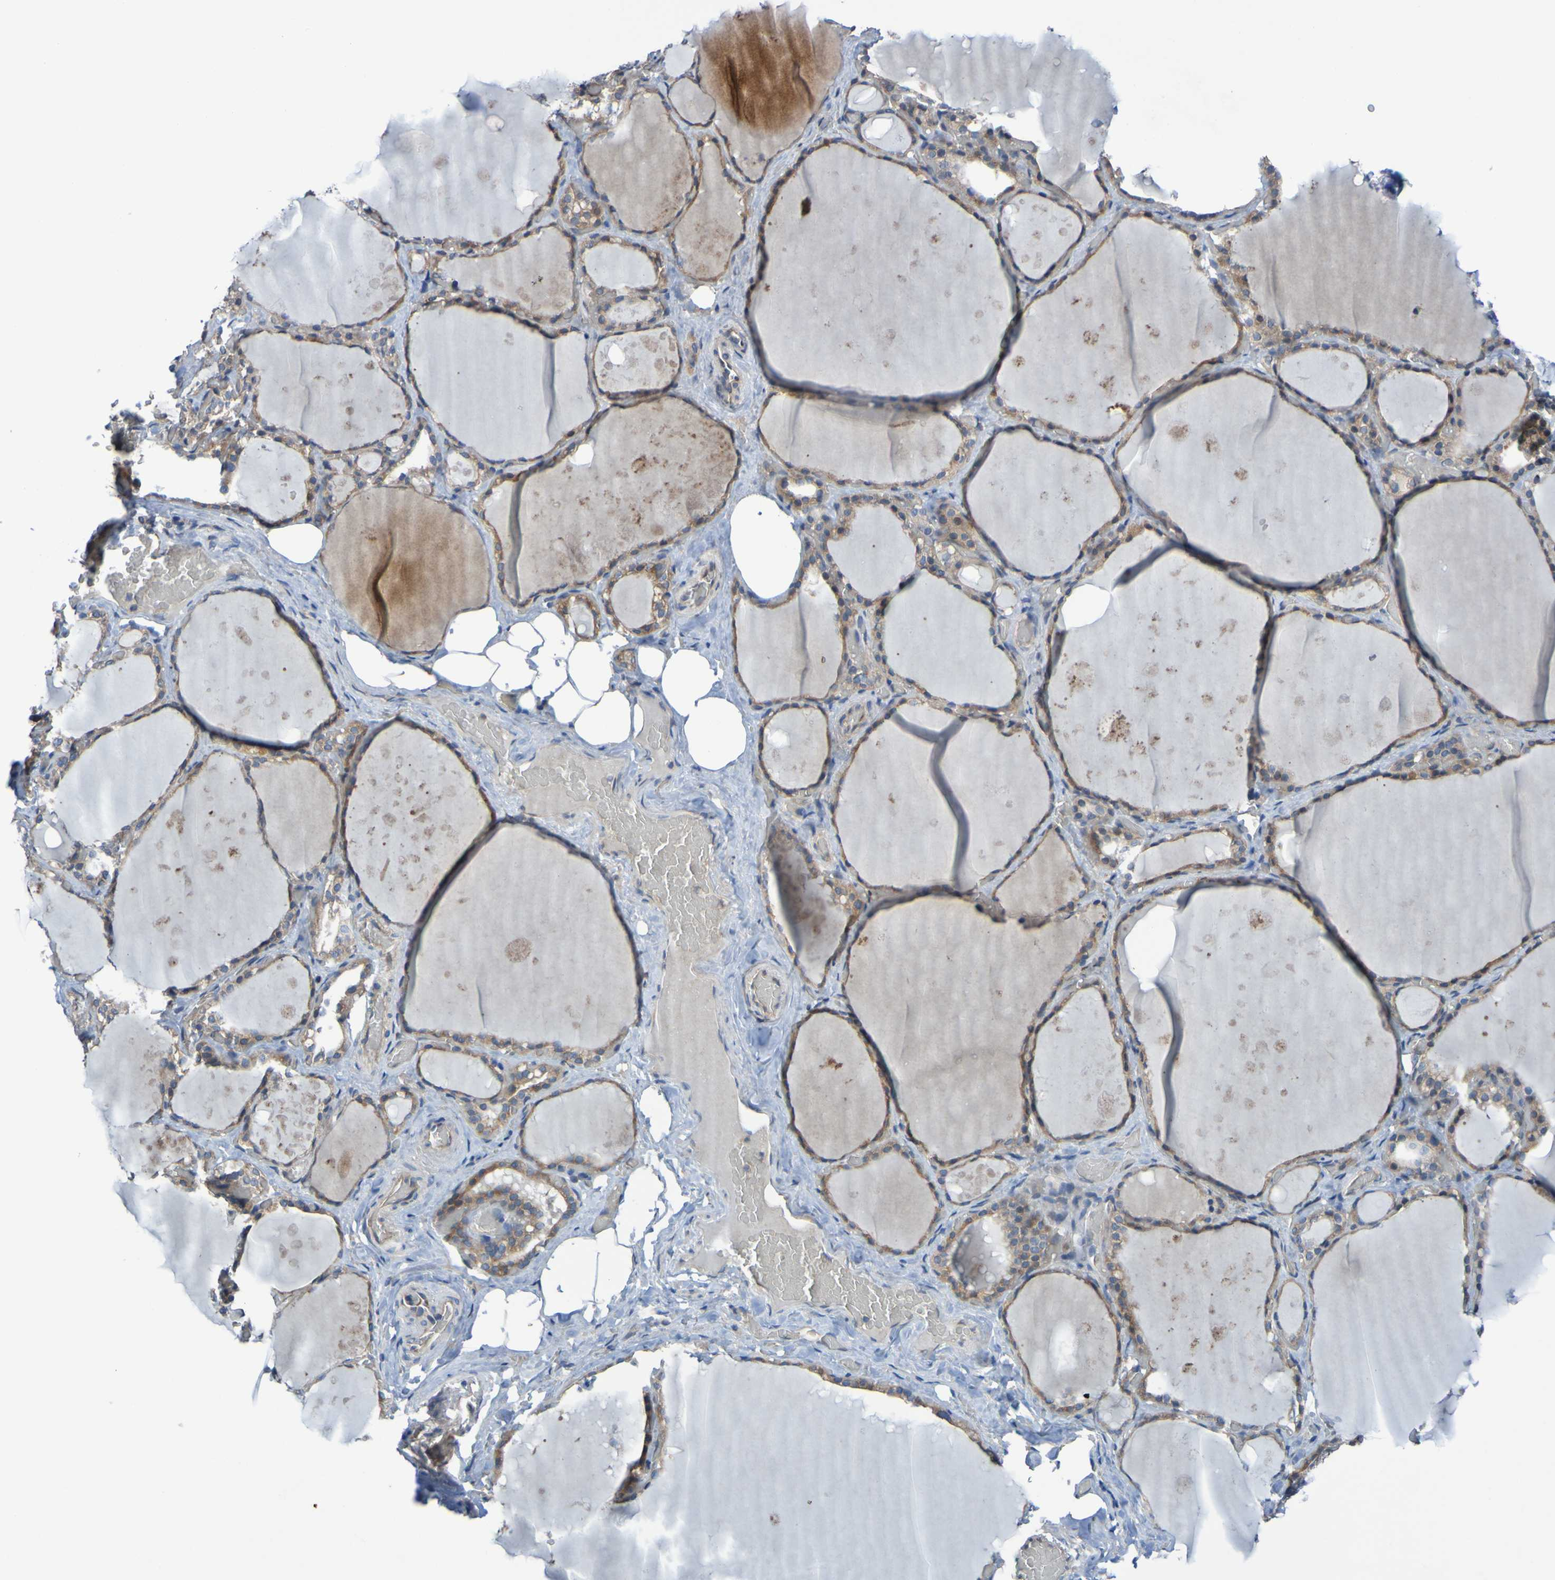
{"staining": {"intensity": "moderate", "quantity": ">75%", "location": "cytoplasmic/membranous"}, "tissue": "thyroid gland", "cell_type": "Glandular cells", "image_type": "normal", "snomed": [{"axis": "morphology", "description": "Normal tissue, NOS"}, {"axis": "topography", "description": "Thyroid gland"}], "caption": "Protein expression analysis of benign human thyroid gland reveals moderate cytoplasmic/membranous positivity in about >75% of glandular cells. Using DAB (3,3'-diaminobenzidine) (brown) and hematoxylin (blue) stains, captured at high magnification using brightfield microscopy.", "gene": "SDK1", "patient": {"sex": "male", "age": 61}}